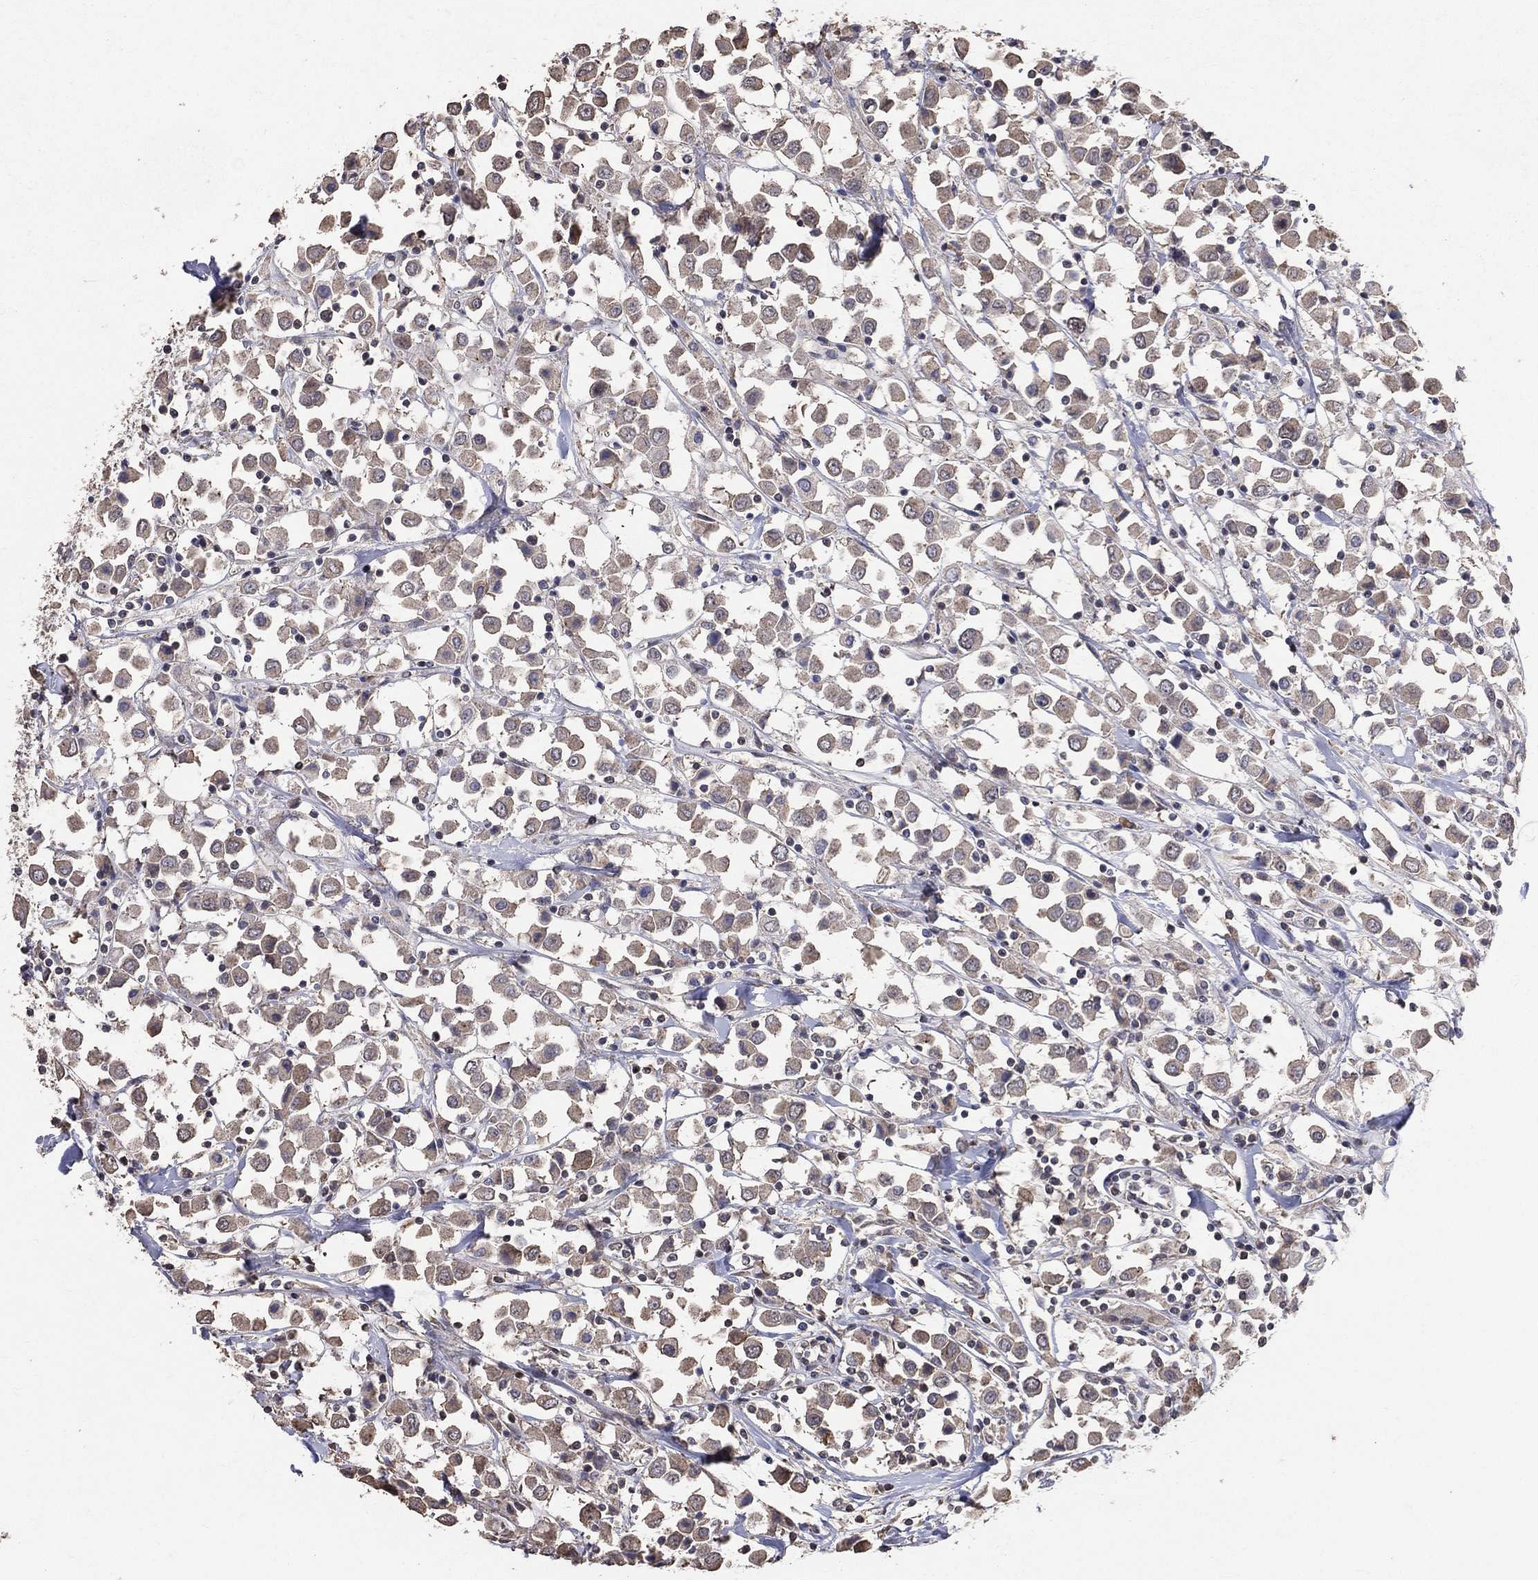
{"staining": {"intensity": "weak", "quantity": ">75%", "location": "cytoplasmic/membranous"}, "tissue": "breast cancer", "cell_type": "Tumor cells", "image_type": "cancer", "snomed": [{"axis": "morphology", "description": "Duct carcinoma"}, {"axis": "topography", "description": "Breast"}], "caption": "Protein expression analysis of human breast cancer (infiltrating ductal carcinoma) reveals weak cytoplasmic/membranous expression in approximately >75% of tumor cells.", "gene": "LY6K", "patient": {"sex": "female", "age": 61}}